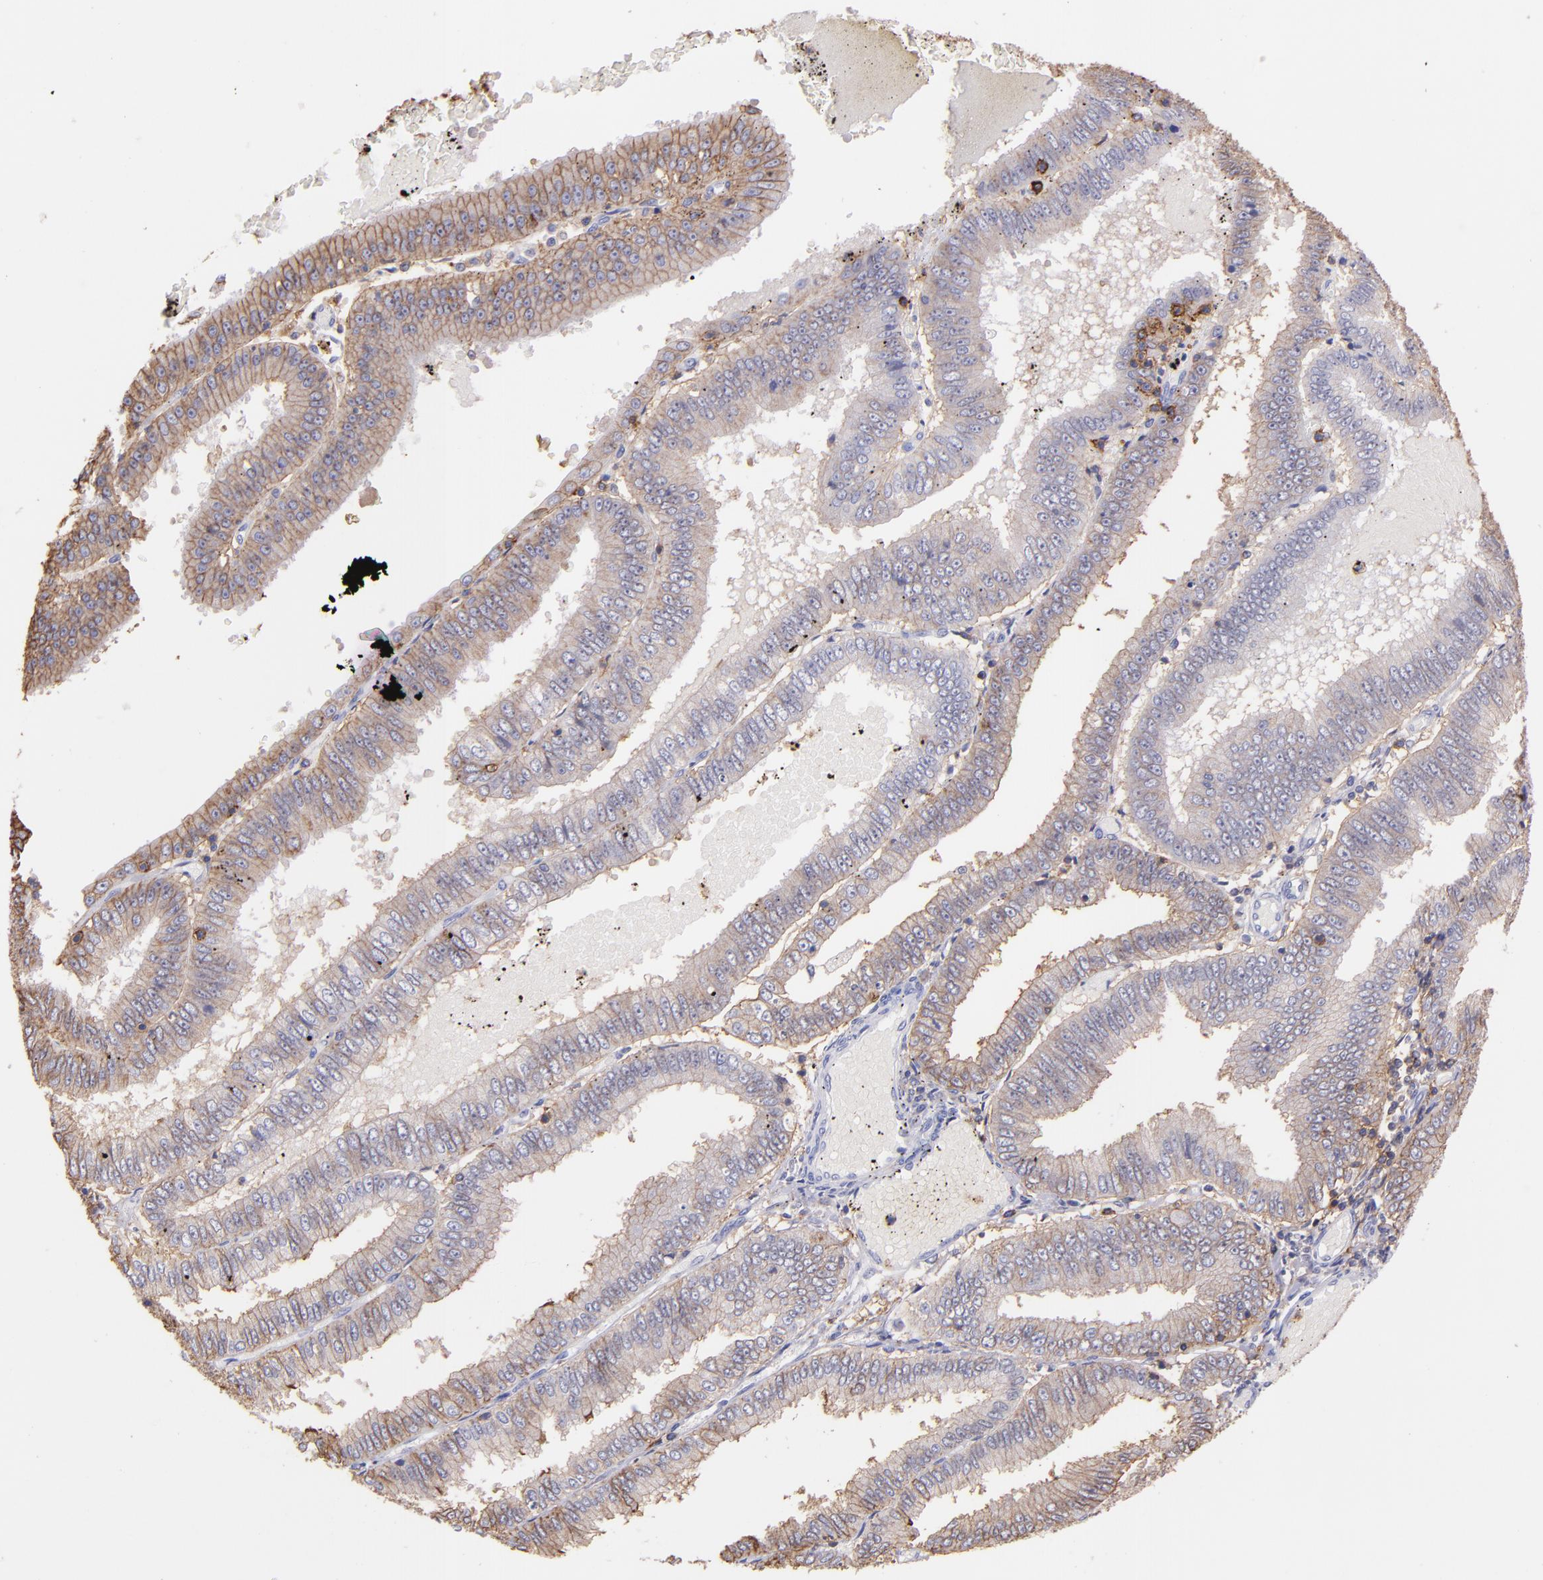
{"staining": {"intensity": "weak", "quantity": ">75%", "location": "cytoplasmic/membranous"}, "tissue": "endometrial cancer", "cell_type": "Tumor cells", "image_type": "cancer", "snomed": [{"axis": "morphology", "description": "Adenocarcinoma, NOS"}, {"axis": "topography", "description": "Endometrium"}], "caption": "Immunohistochemistry (IHC) photomicrograph of endometrial adenocarcinoma stained for a protein (brown), which exhibits low levels of weak cytoplasmic/membranous positivity in approximately >75% of tumor cells.", "gene": "SPN", "patient": {"sex": "female", "age": 66}}